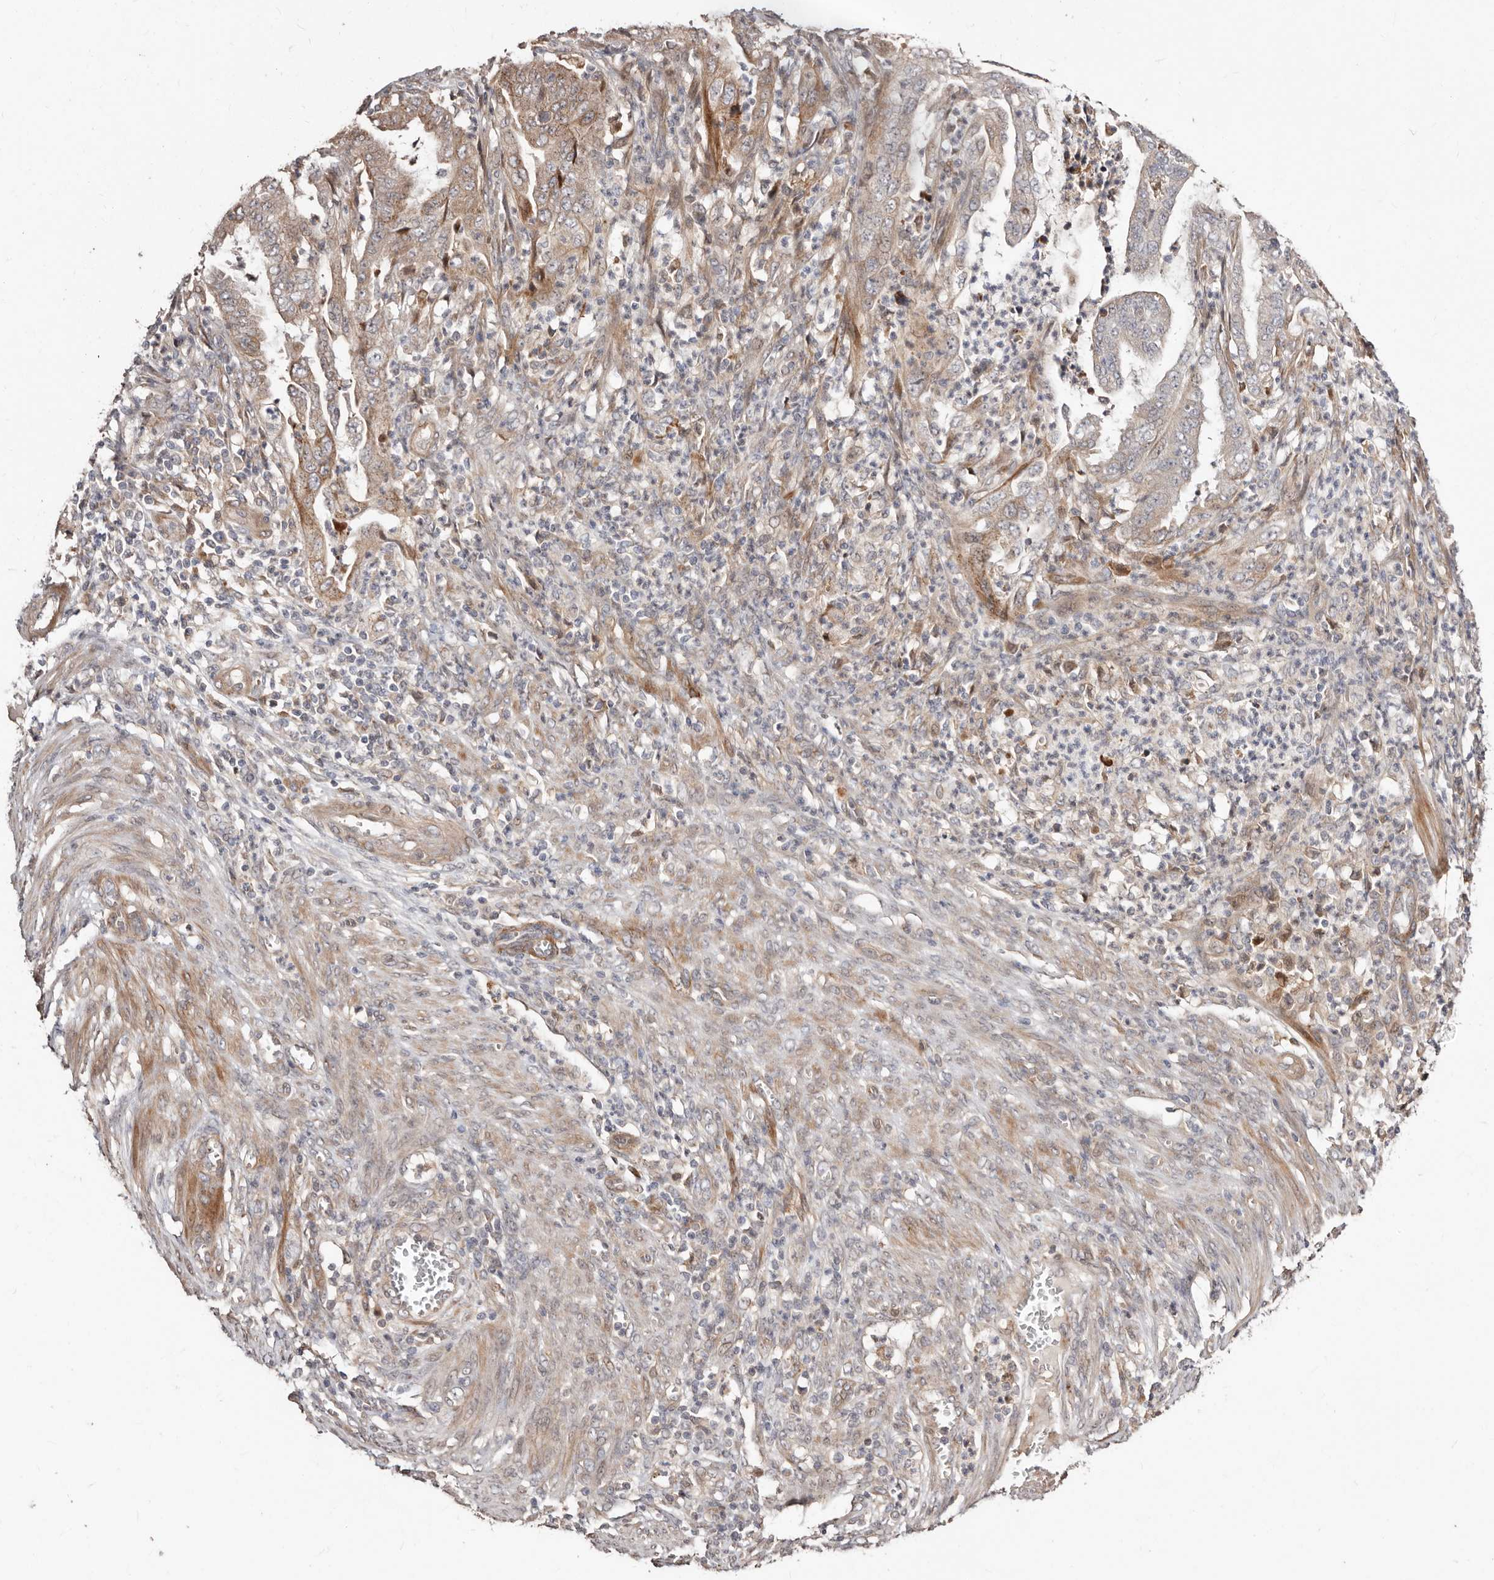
{"staining": {"intensity": "moderate", "quantity": "<25%", "location": "cytoplasmic/membranous"}, "tissue": "endometrial cancer", "cell_type": "Tumor cells", "image_type": "cancer", "snomed": [{"axis": "morphology", "description": "Adenocarcinoma, NOS"}, {"axis": "topography", "description": "Endometrium"}], "caption": "DAB (3,3'-diaminobenzidine) immunohistochemical staining of human endometrial adenocarcinoma demonstrates moderate cytoplasmic/membranous protein staining in about <25% of tumor cells.", "gene": "APOL6", "patient": {"sex": "female", "age": 51}}